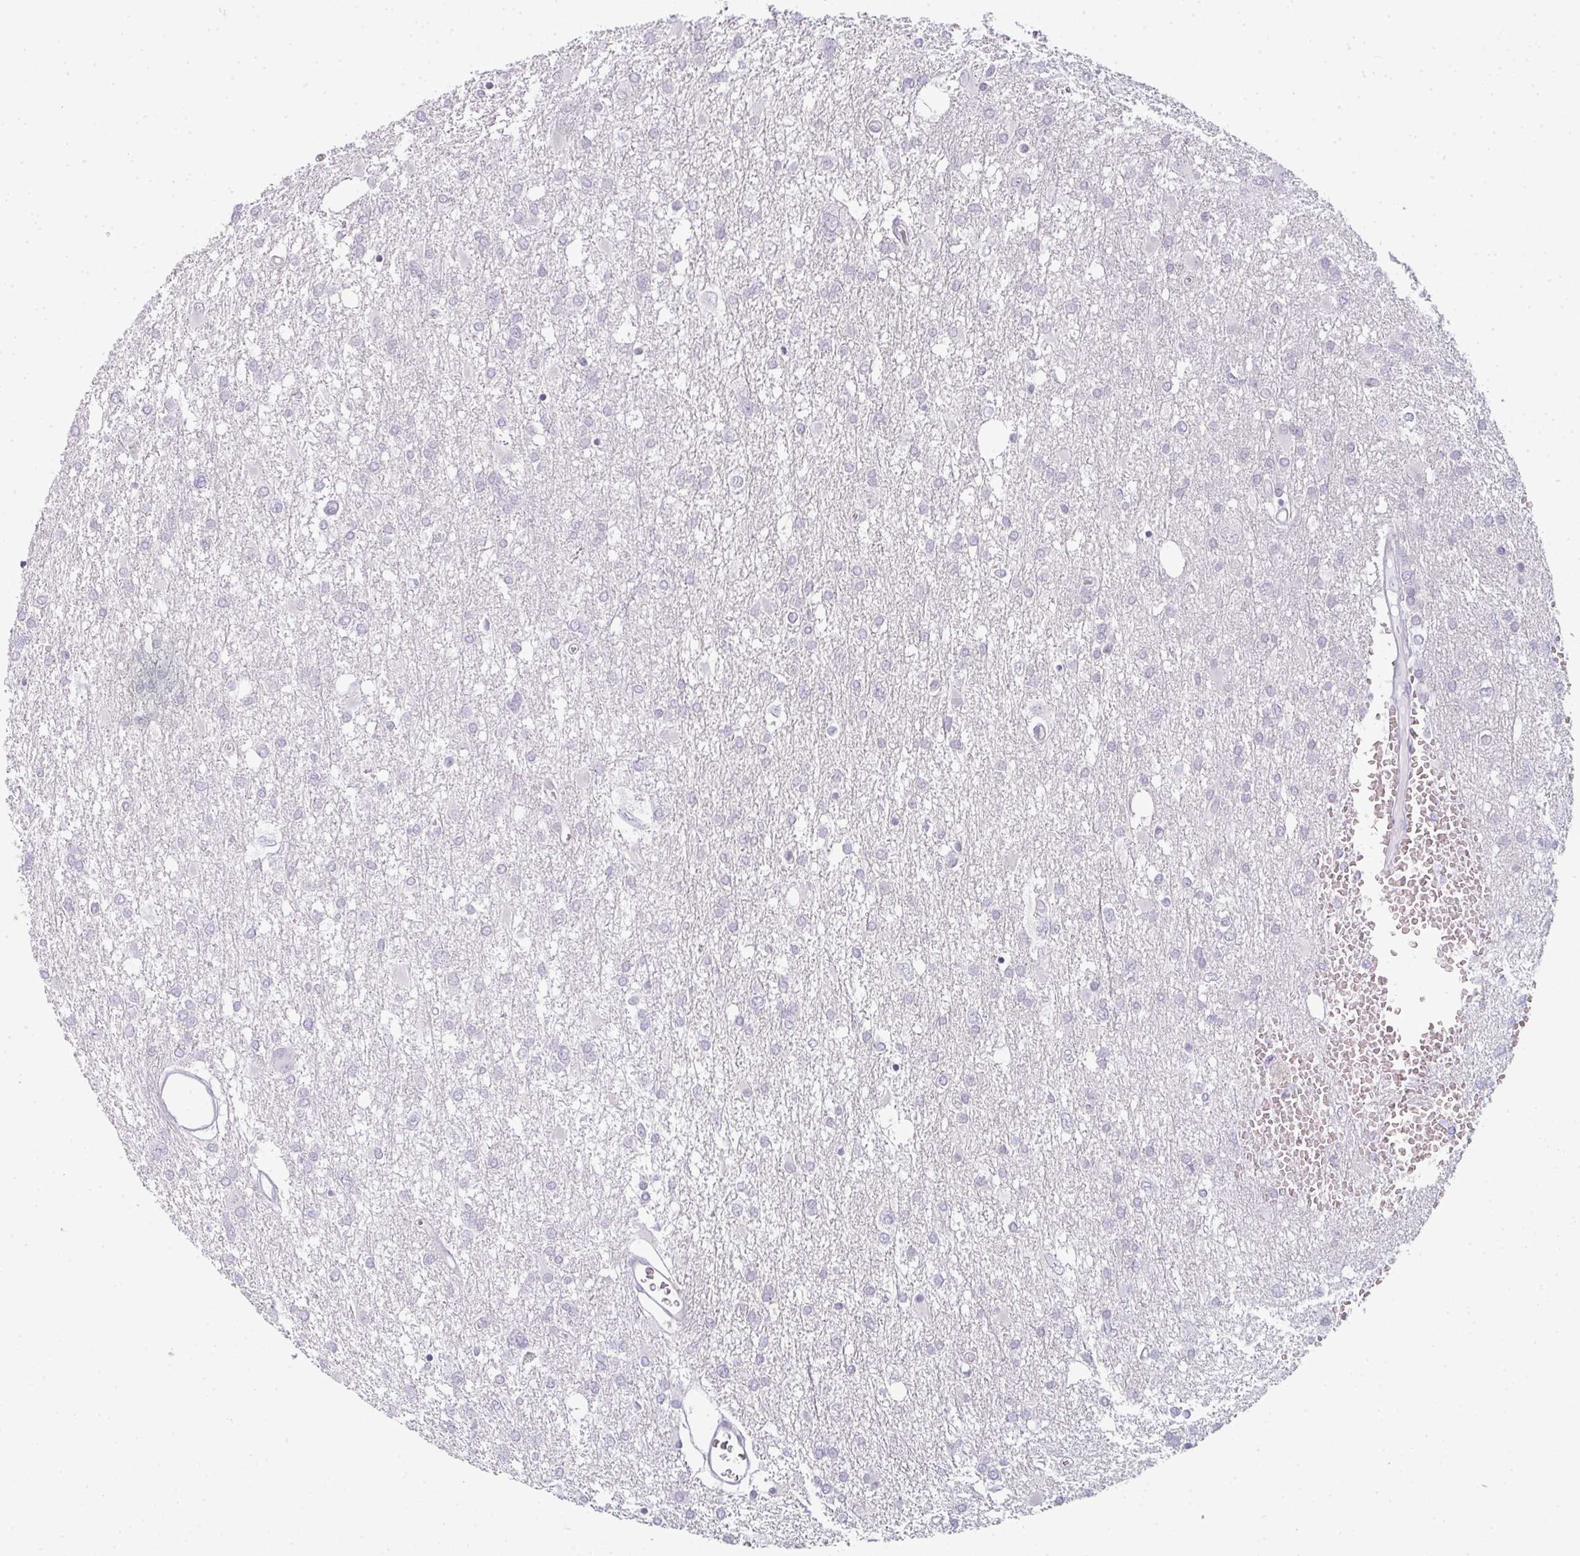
{"staining": {"intensity": "negative", "quantity": "none", "location": "none"}, "tissue": "glioma", "cell_type": "Tumor cells", "image_type": "cancer", "snomed": [{"axis": "morphology", "description": "Glioma, malignant, High grade"}, {"axis": "topography", "description": "Brain"}], "caption": "Immunohistochemistry (IHC) image of glioma stained for a protein (brown), which reveals no expression in tumor cells.", "gene": "RBBP6", "patient": {"sex": "male", "age": 61}}